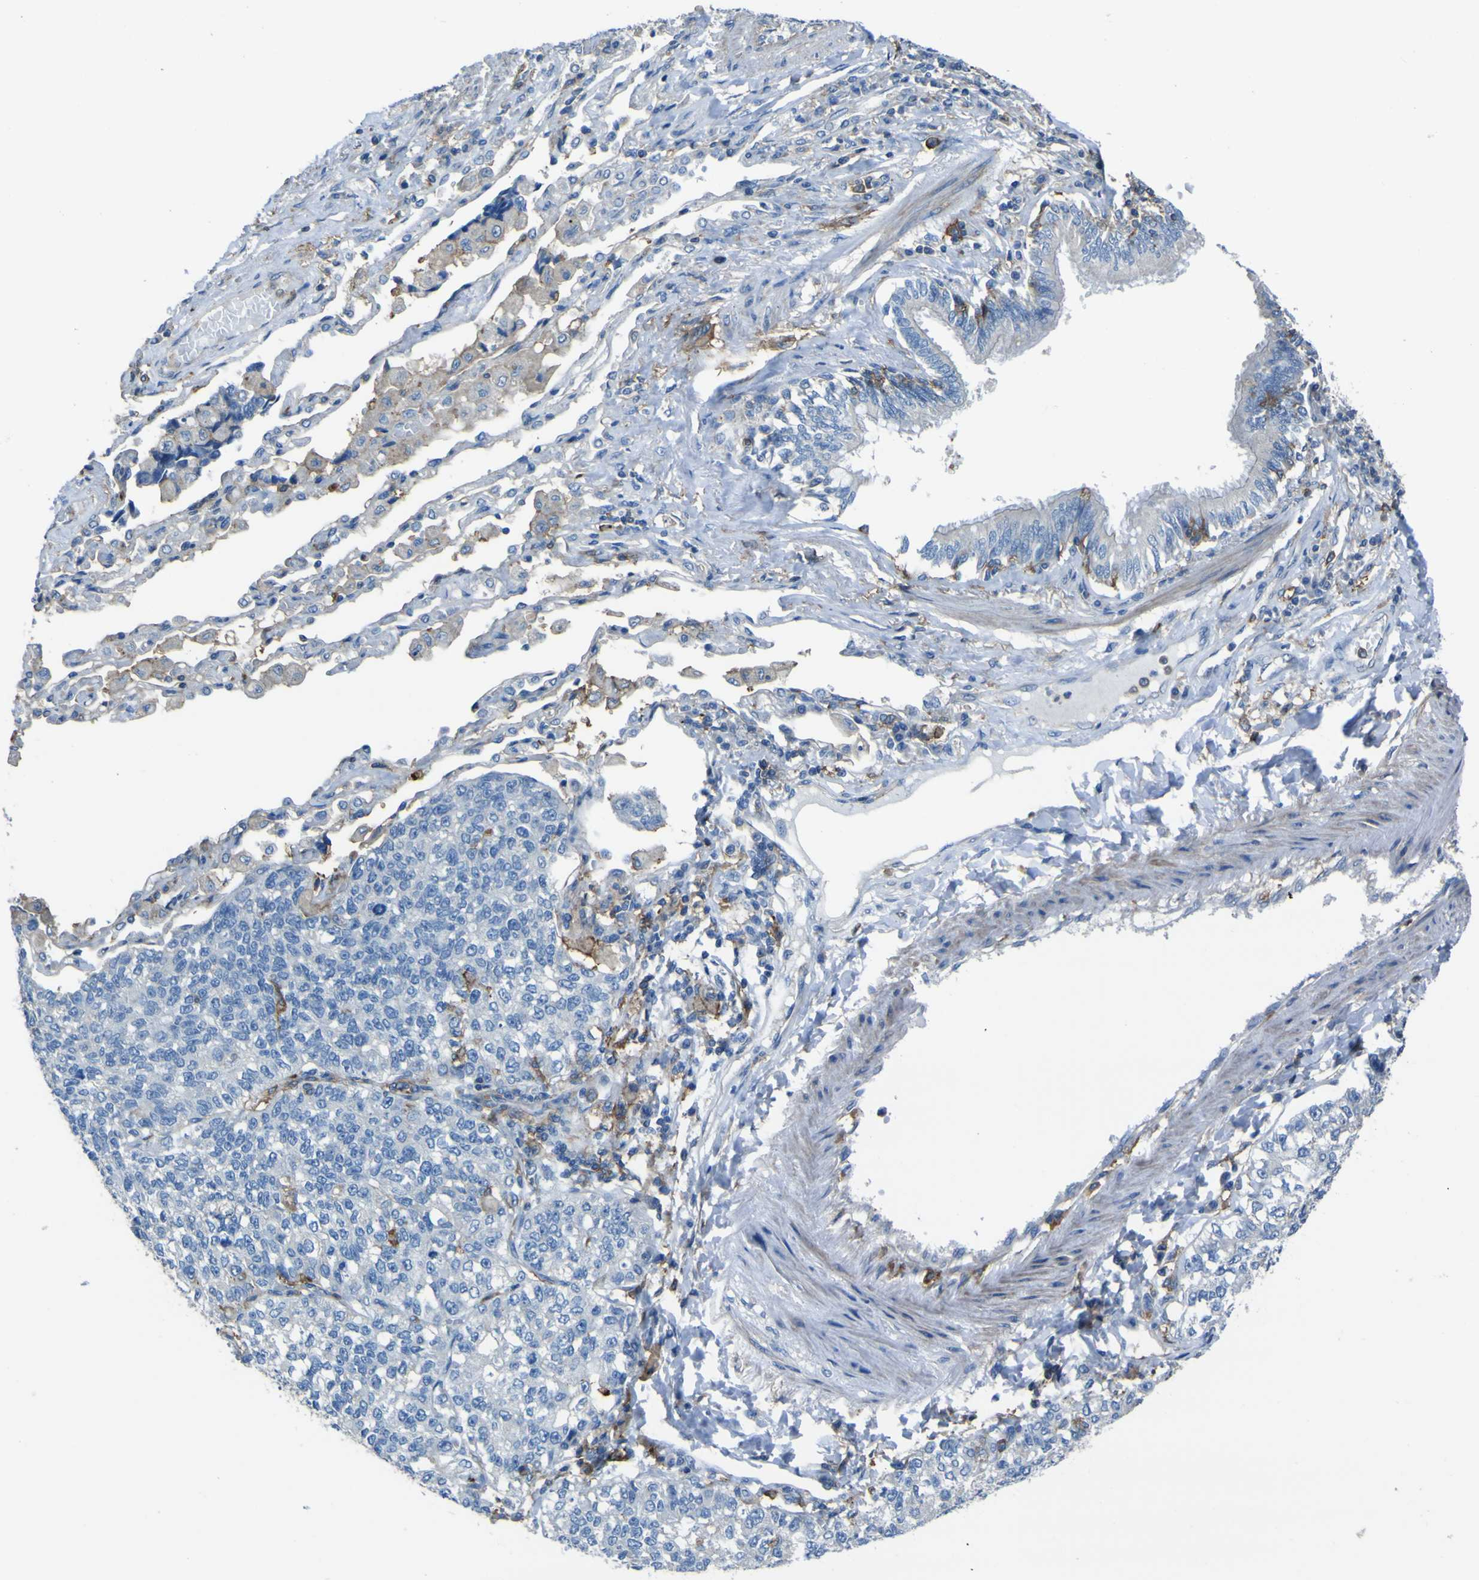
{"staining": {"intensity": "negative", "quantity": "none", "location": "none"}, "tissue": "lung cancer", "cell_type": "Tumor cells", "image_type": "cancer", "snomed": [{"axis": "morphology", "description": "Adenocarcinoma, NOS"}, {"axis": "topography", "description": "Lung"}], "caption": "This image is of adenocarcinoma (lung) stained with IHC to label a protein in brown with the nuclei are counter-stained blue. There is no staining in tumor cells.", "gene": "LAIR1", "patient": {"sex": "male", "age": 49}}